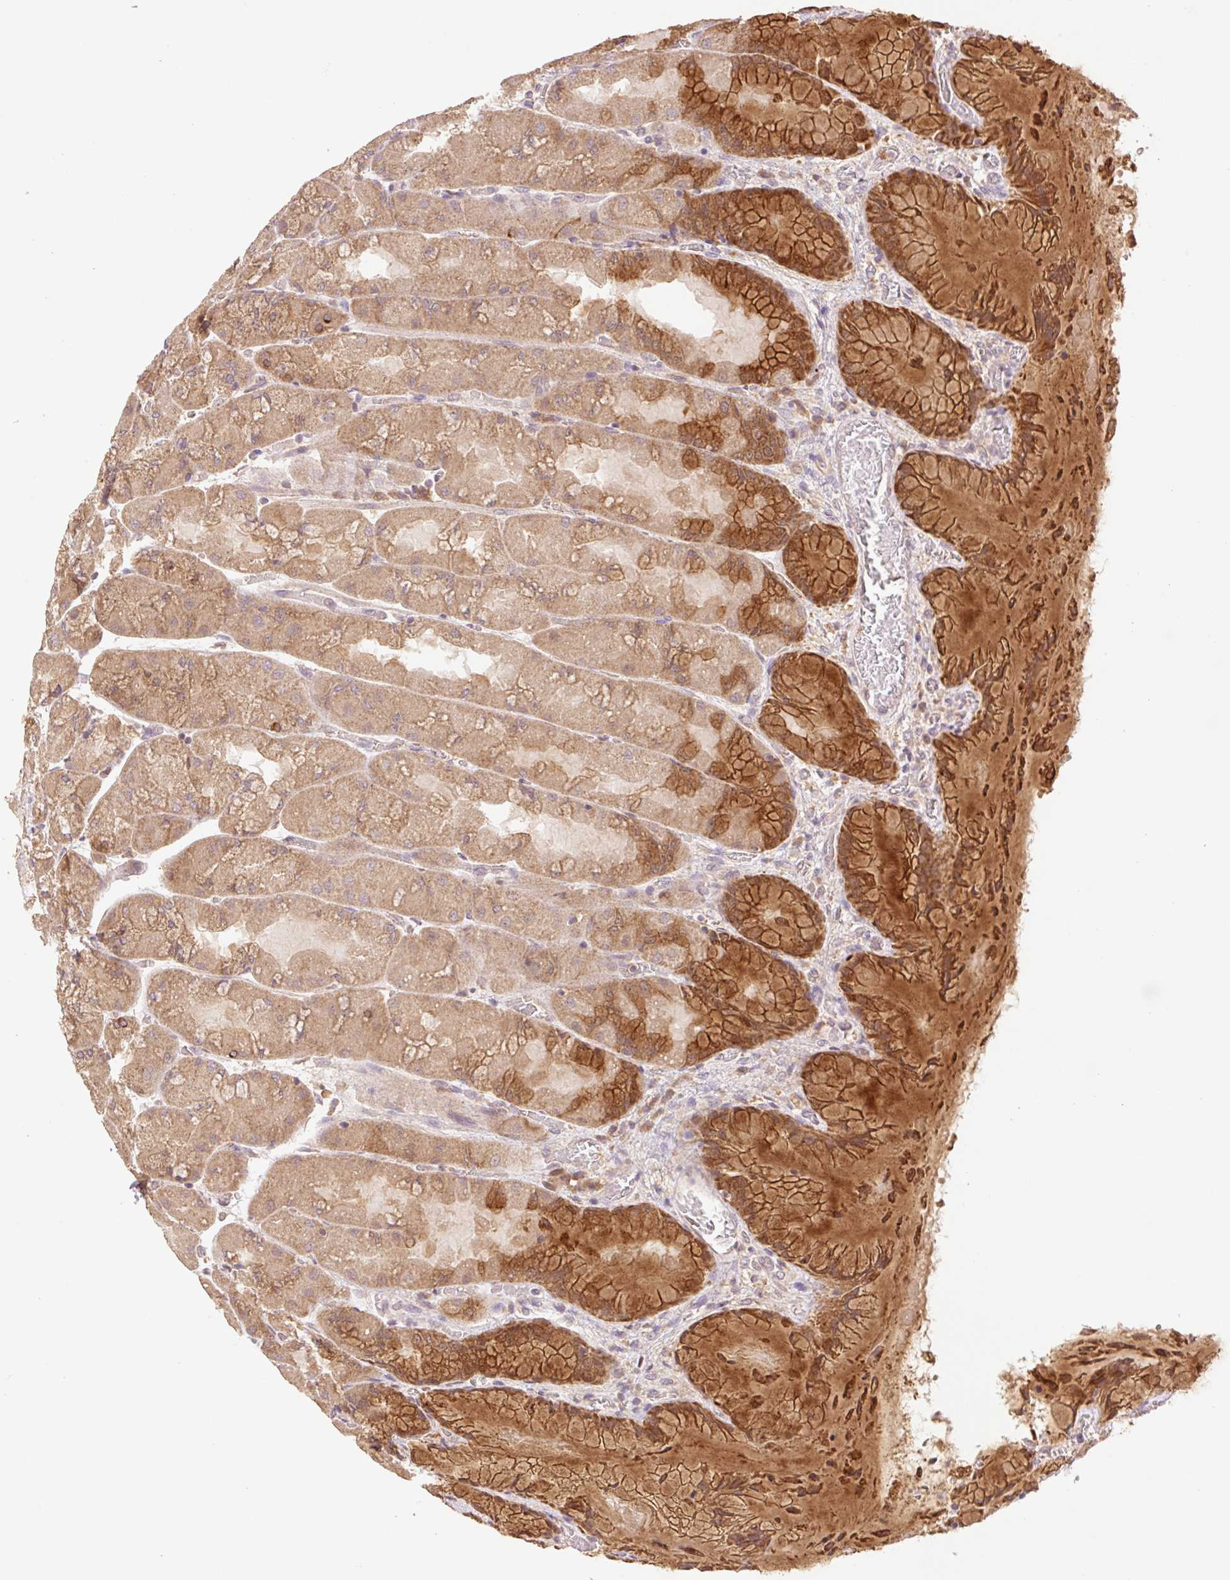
{"staining": {"intensity": "strong", "quantity": "25%-75%", "location": "cytoplasmic/membranous"}, "tissue": "stomach", "cell_type": "Glandular cells", "image_type": "normal", "snomed": [{"axis": "morphology", "description": "Normal tissue, NOS"}, {"axis": "topography", "description": "Stomach"}], "caption": "Benign stomach exhibits strong cytoplasmic/membranous positivity in about 25%-75% of glandular cells The protein of interest is shown in brown color, while the nuclei are stained blue..", "gene": "YJU2B", "patient": {"sex": "female", "age": 61}}